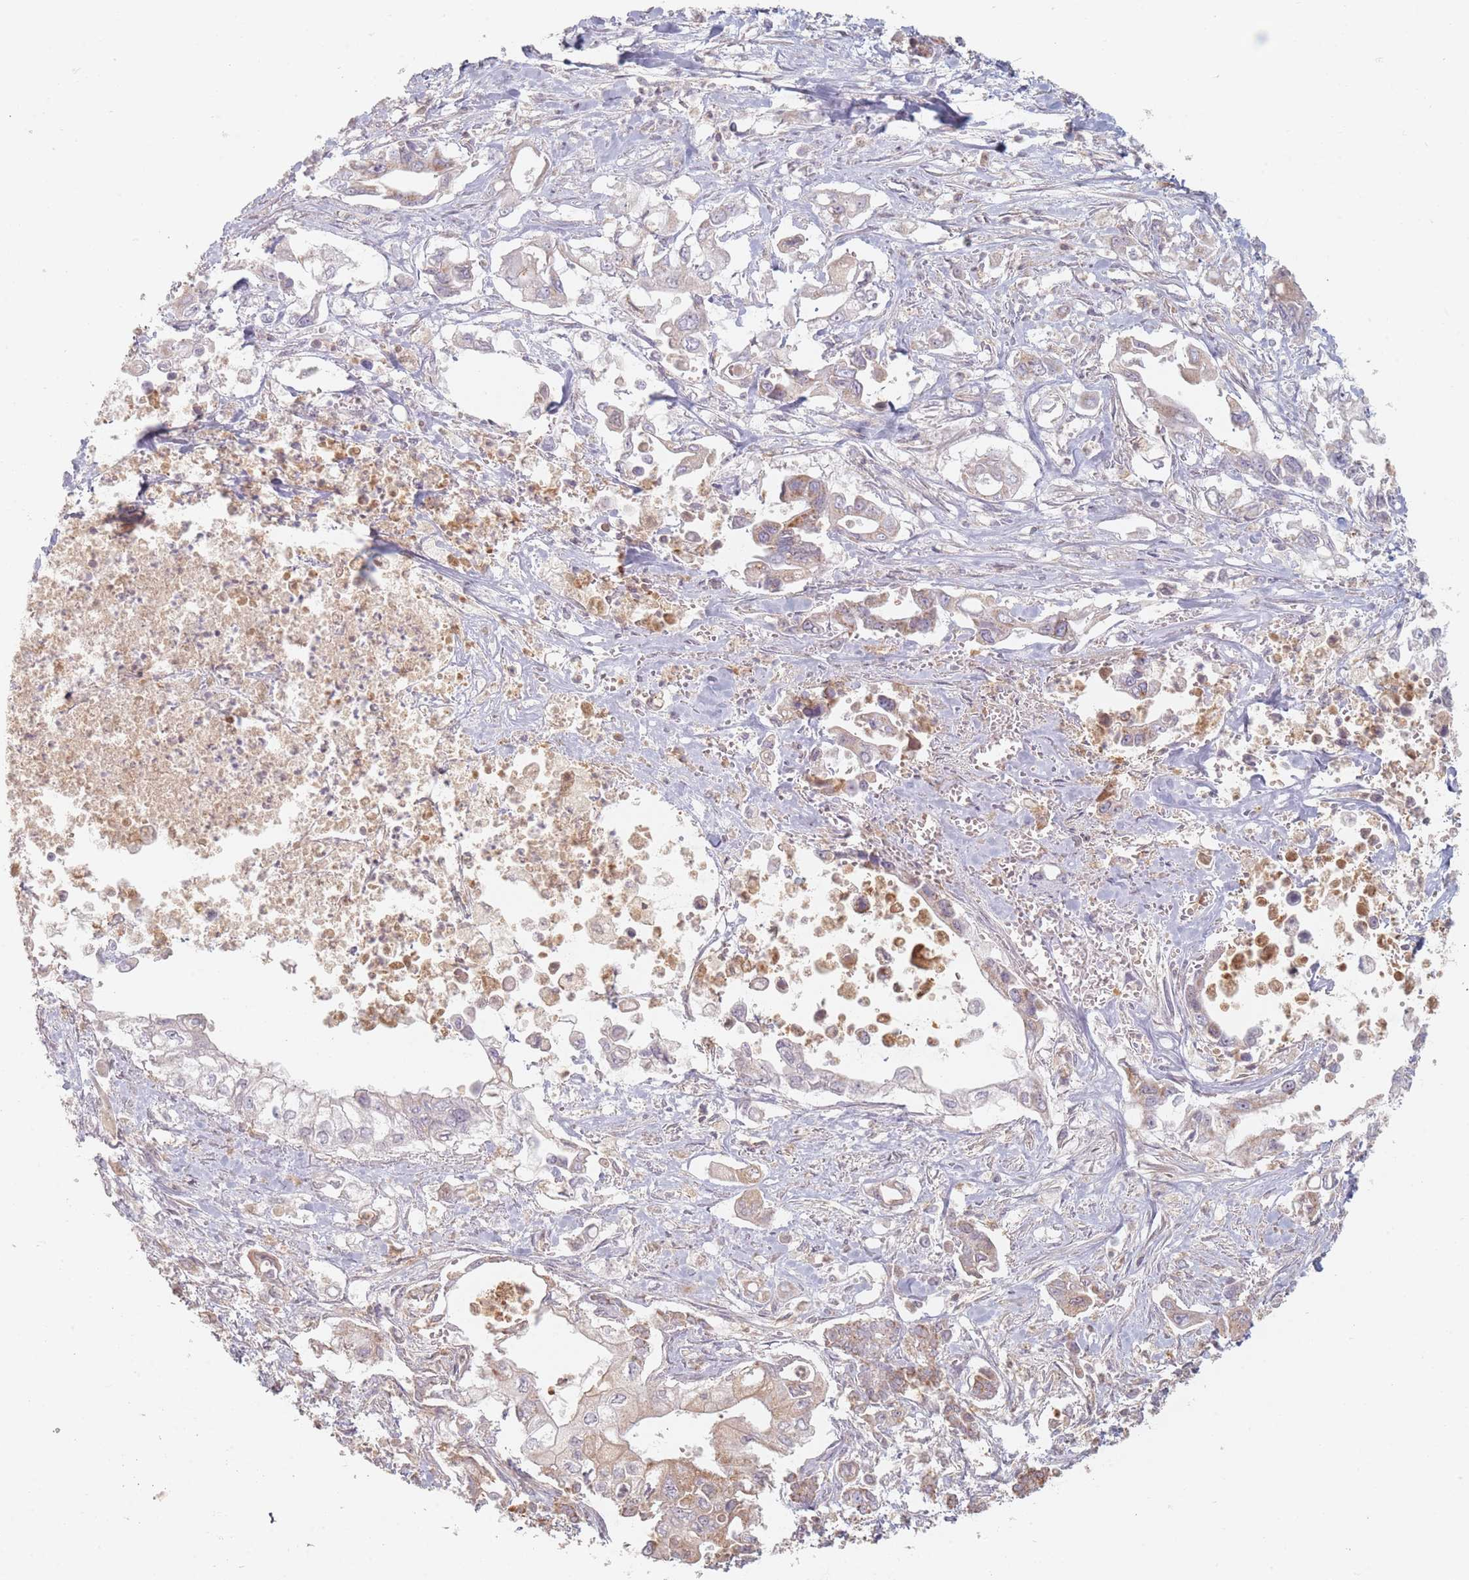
{"staining": {"intensity": "moderate", "quantity": "<25%", "location": "cytoplasmic/membranous"}, "tissue": "pancreatic cancer", "cell_type": "Tumor cells", "image_type": "cancer", "snomed": [{"axis": "morphology", "description": "Adenocarcinoma, NOS"}, {"axis": "topography", "description": "Pancreas"}], "caption": "Immunohistochemical staining of human adenocarcinoma (pancreatic) displays low levels of moderate cytoplasmic/membranous protein expression in about <25% of tumor cells.", "gene": "OR2M4", "patient": {"sex": "male", "age": 61}}